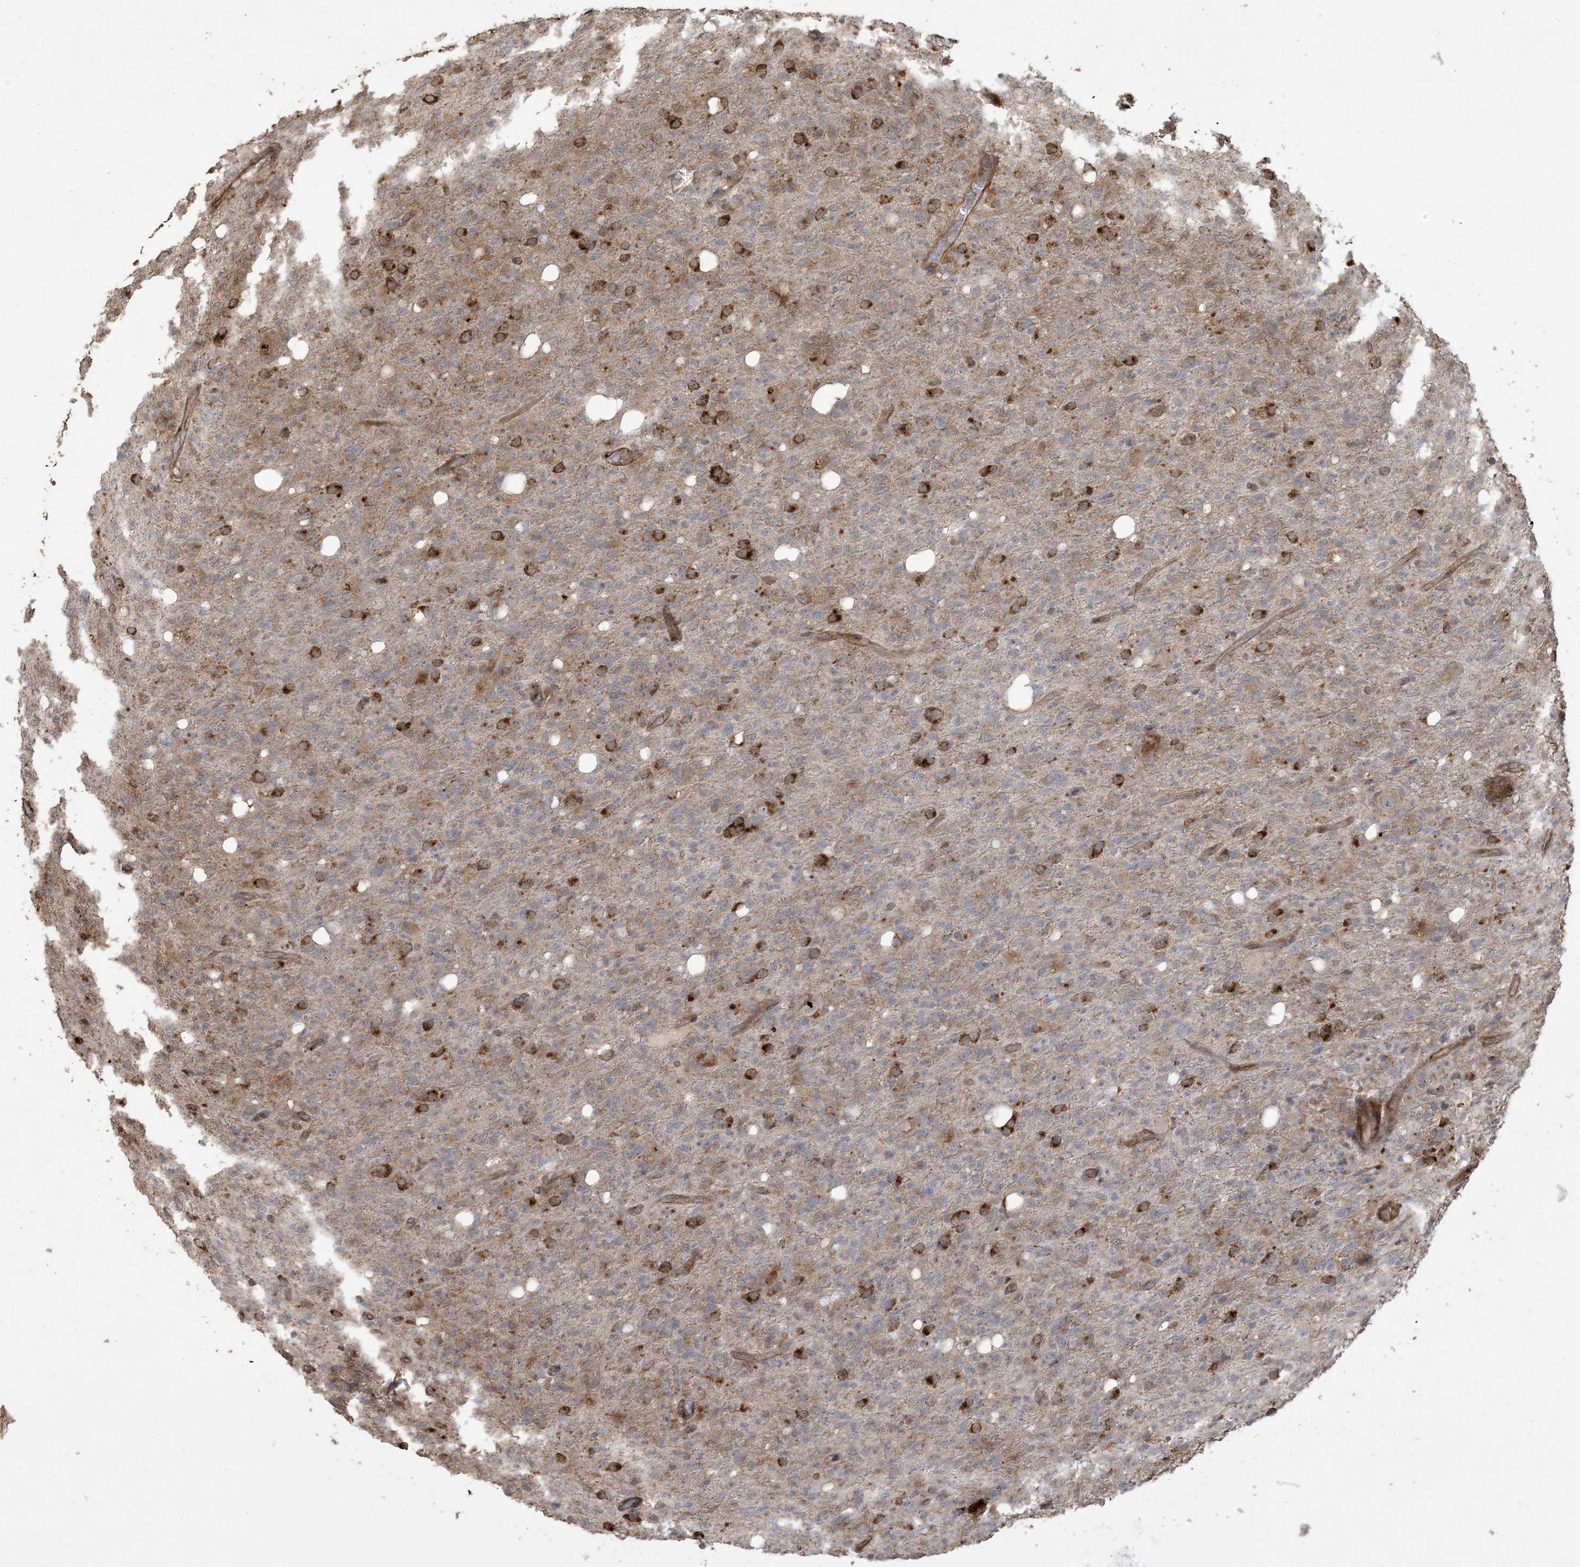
{"staining": {"intensity": "strong", "quantity": "<25%", "location": "cytoplasmic/membranous"}, "tissue": "glioma", "cell_type": "Tumor cells", "image_type": "cancer", "snomed": [{"axis": "morphology", "description": "Glioma, malignant, High grade"}, {"axis": "topography", "description": "Brain"}], "caption": "Protein expression analysis of human high-grade glioma (malignant) reveals strong cytoplasmic/membranous positivity in about <25% of tumor cells. (brown staining indicates protein expression, while blue staining denotes nuclei).", "gene": "KLHL18", "patient": {"sex": "female", "age": 57}}